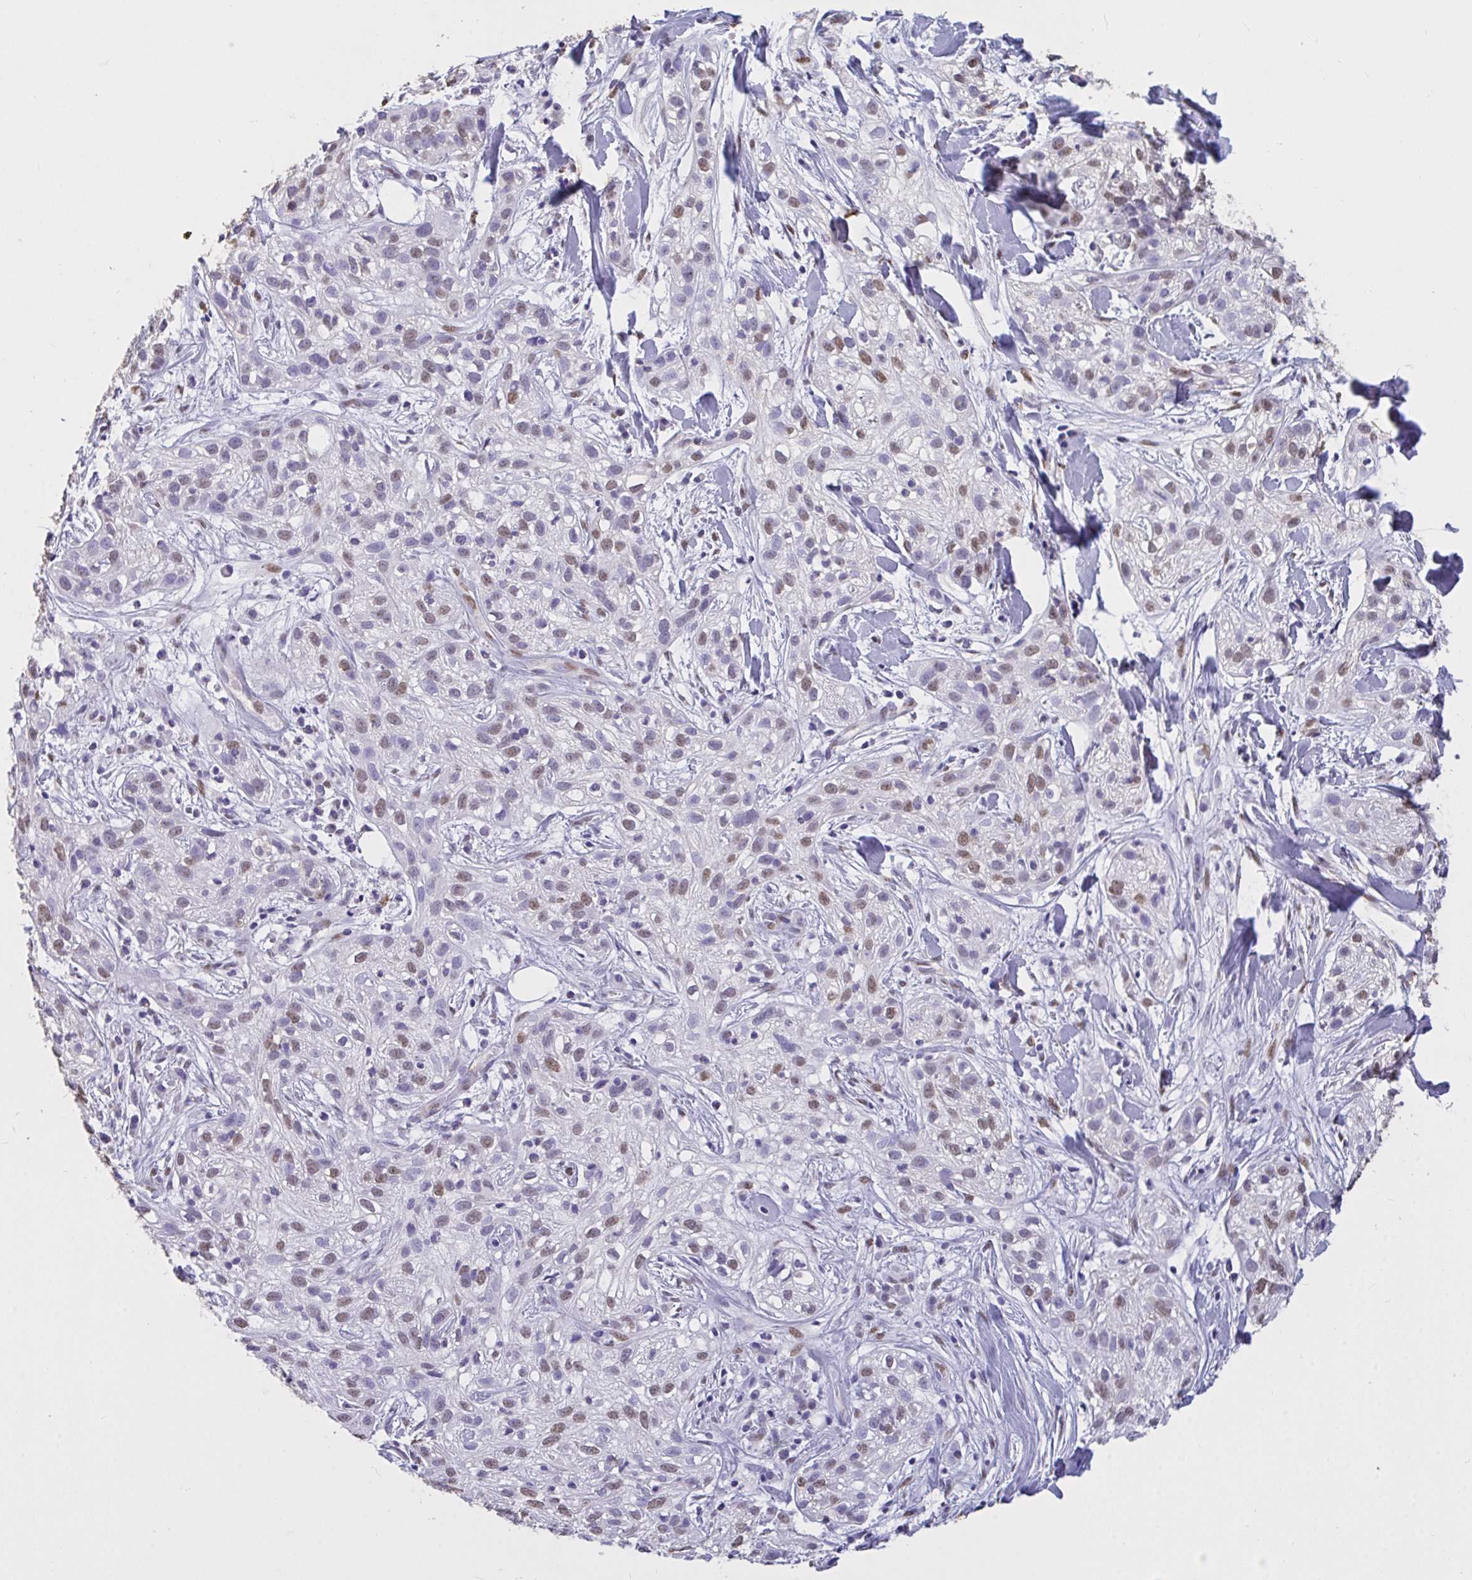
{"staining": {"intensity": "weak", "quantity": "25%-75%", "location": "nuclear"}, "tissue": "skin cancer", "cell_type": "Tumor cells", "image_type": "cancer", "snomed": [{"axis": "morphology", "description": "Squamous cell carcinoma, NOS"}, {"axis": "topography", "description": "Skin"}], "caption": "High-magnification brightfield microscopy of skin squamous cell carcinoma stained with DAB (3,3'-diaminobenzidine) (brown) and counterstained with hematoxylin (blue). tumor cells exhibit weak nuclear expression is seen in about25%-75% of cells.", "gene": "SEMA6B", "patient": {"sex": "male", "age": 82}}